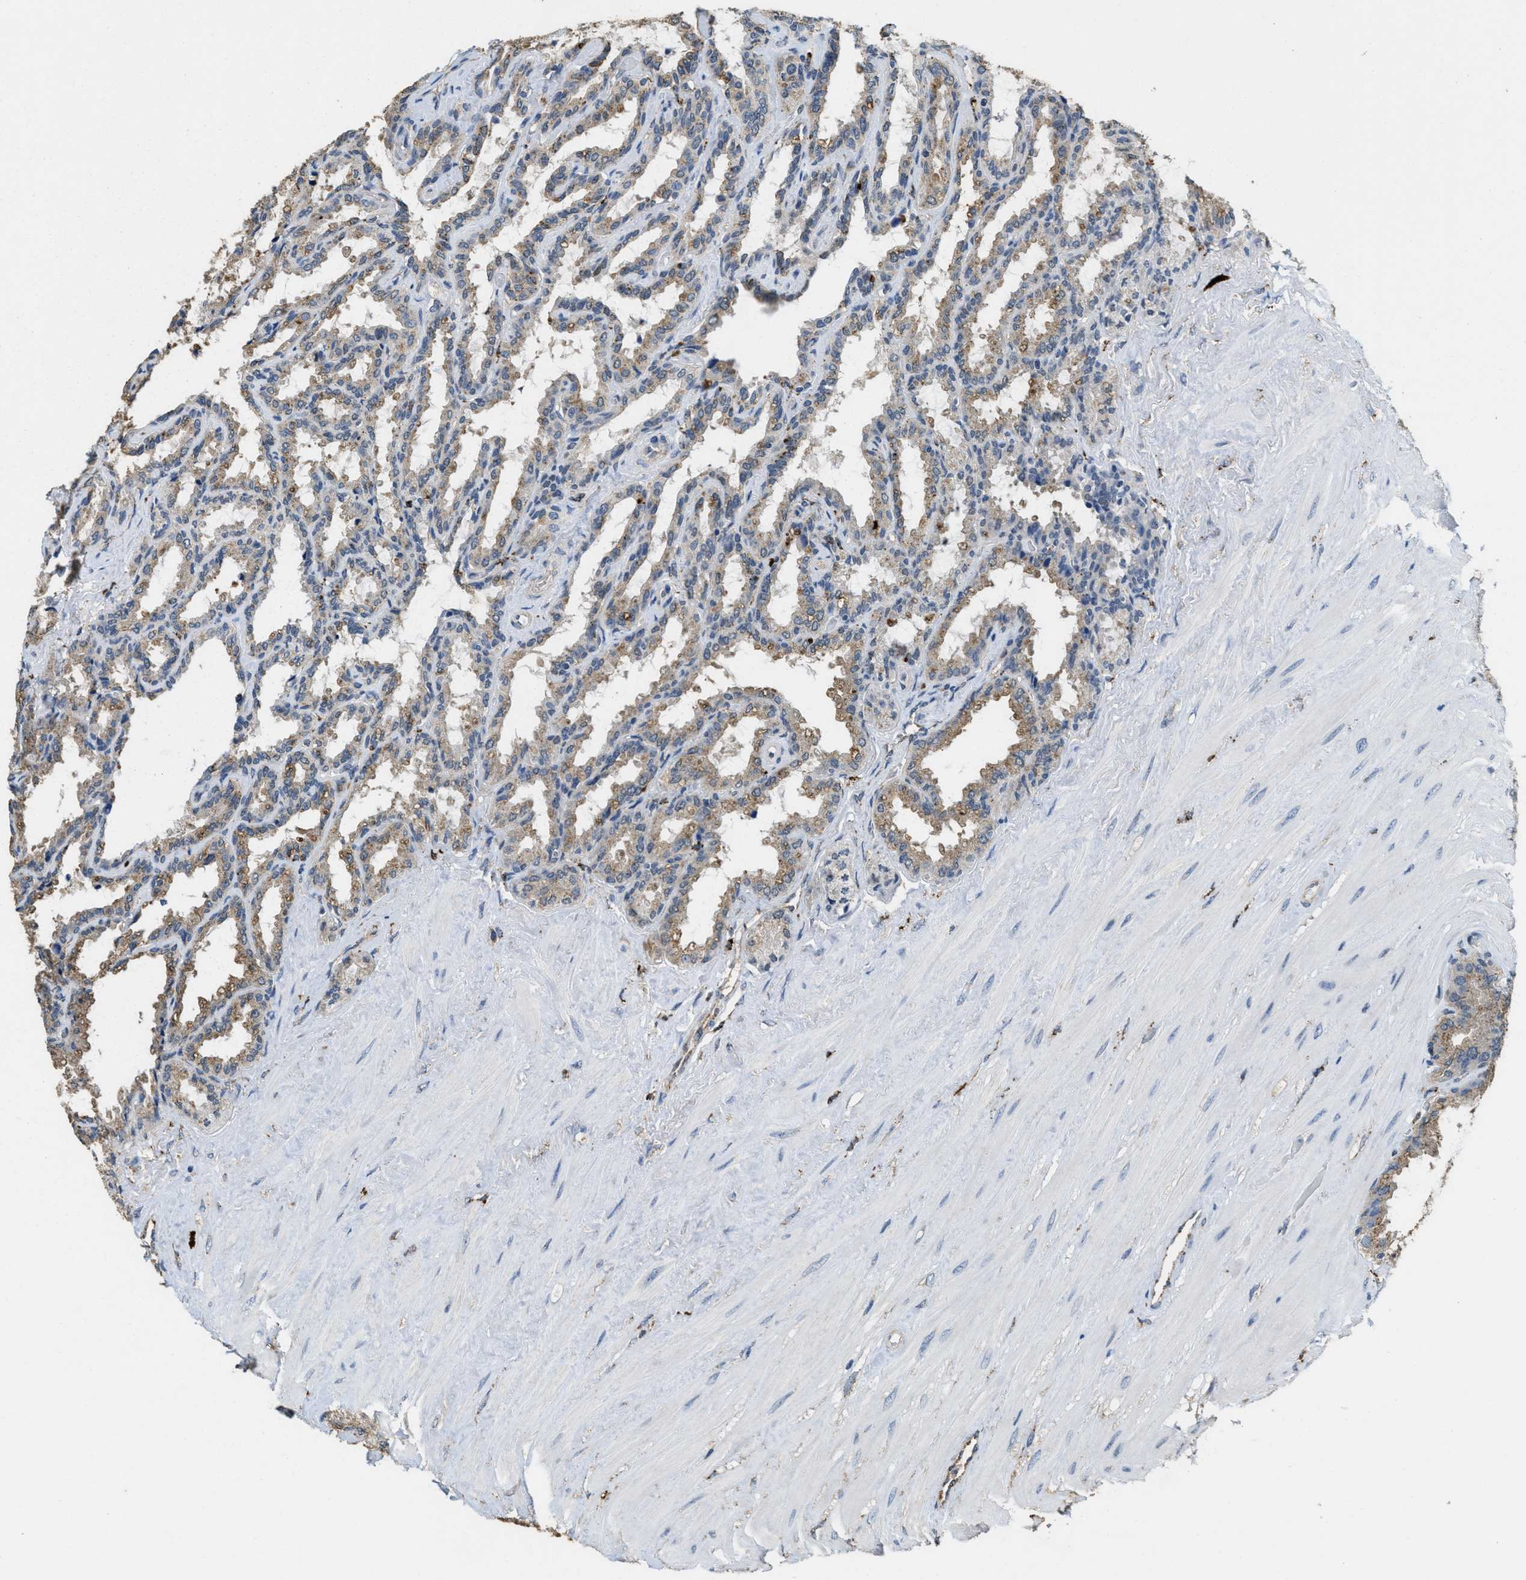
{"staining": {"intensity": "moderate", "quantity": ">75%", "location": "cytoplasmic/membranous"}, "tissue": "seminal vesicle", "cell_type": "Glandular cells", "image_type": "normal", "snomed": [{"axis": "morphology", "description": "Normal tissue, NOS"}, {"axis": "topography", "description": "Seminal veicle"}], "caption": "Seminal vesicle stained with immunohistochemistry exhibits moderate cytoplasmic/membranous positivity in approximately >75% of glandular cells.", "gene": "BMPR2", "patient": {"sex": "male", "age": 46}}